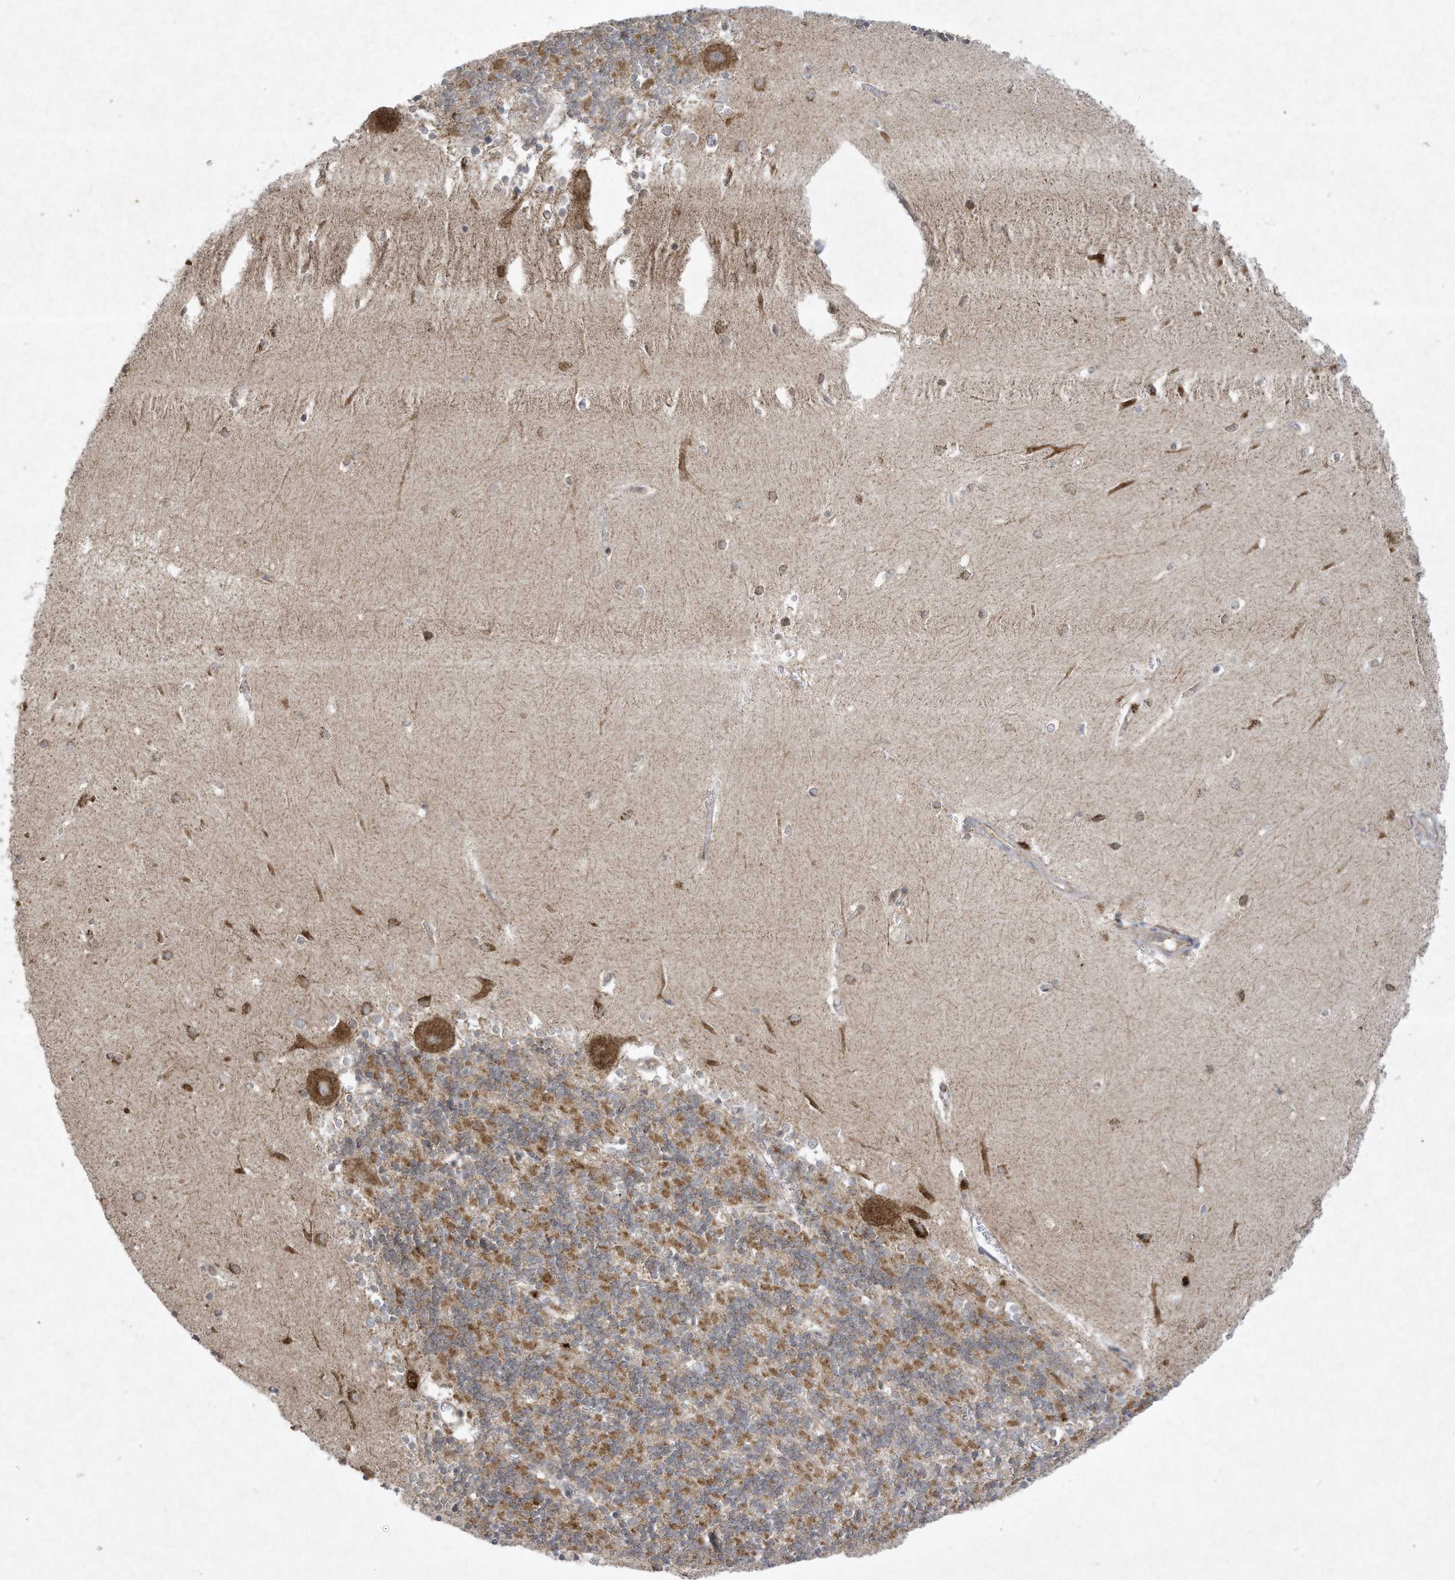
{"staining": {"intensity": "moderate", "quantity": "25%-75%", "location": "cytoplasmic/membranous"}, "tissue": "cerebellum", "cell_type": "Cells in granular layer", "image_type": "normal", "snomed": [{"axis": "morphology", "description": "Normal tissue, NOS"}, {"axis": "topography", "description": "Cerebellum"}], "caption": "Protein analysis of benign cerebellum shows moderate cytoplasmic/membranous expression in approximately 25%-75% of cells in granular layer. Using DAB (3,3'-diaminobenzidine) (brown) and hematoxylin (blue) stains, captured at high magnification using brightfield microscopy.", "gene": "CHRNA4", "patient": {"sex": "male", "age": 37}}